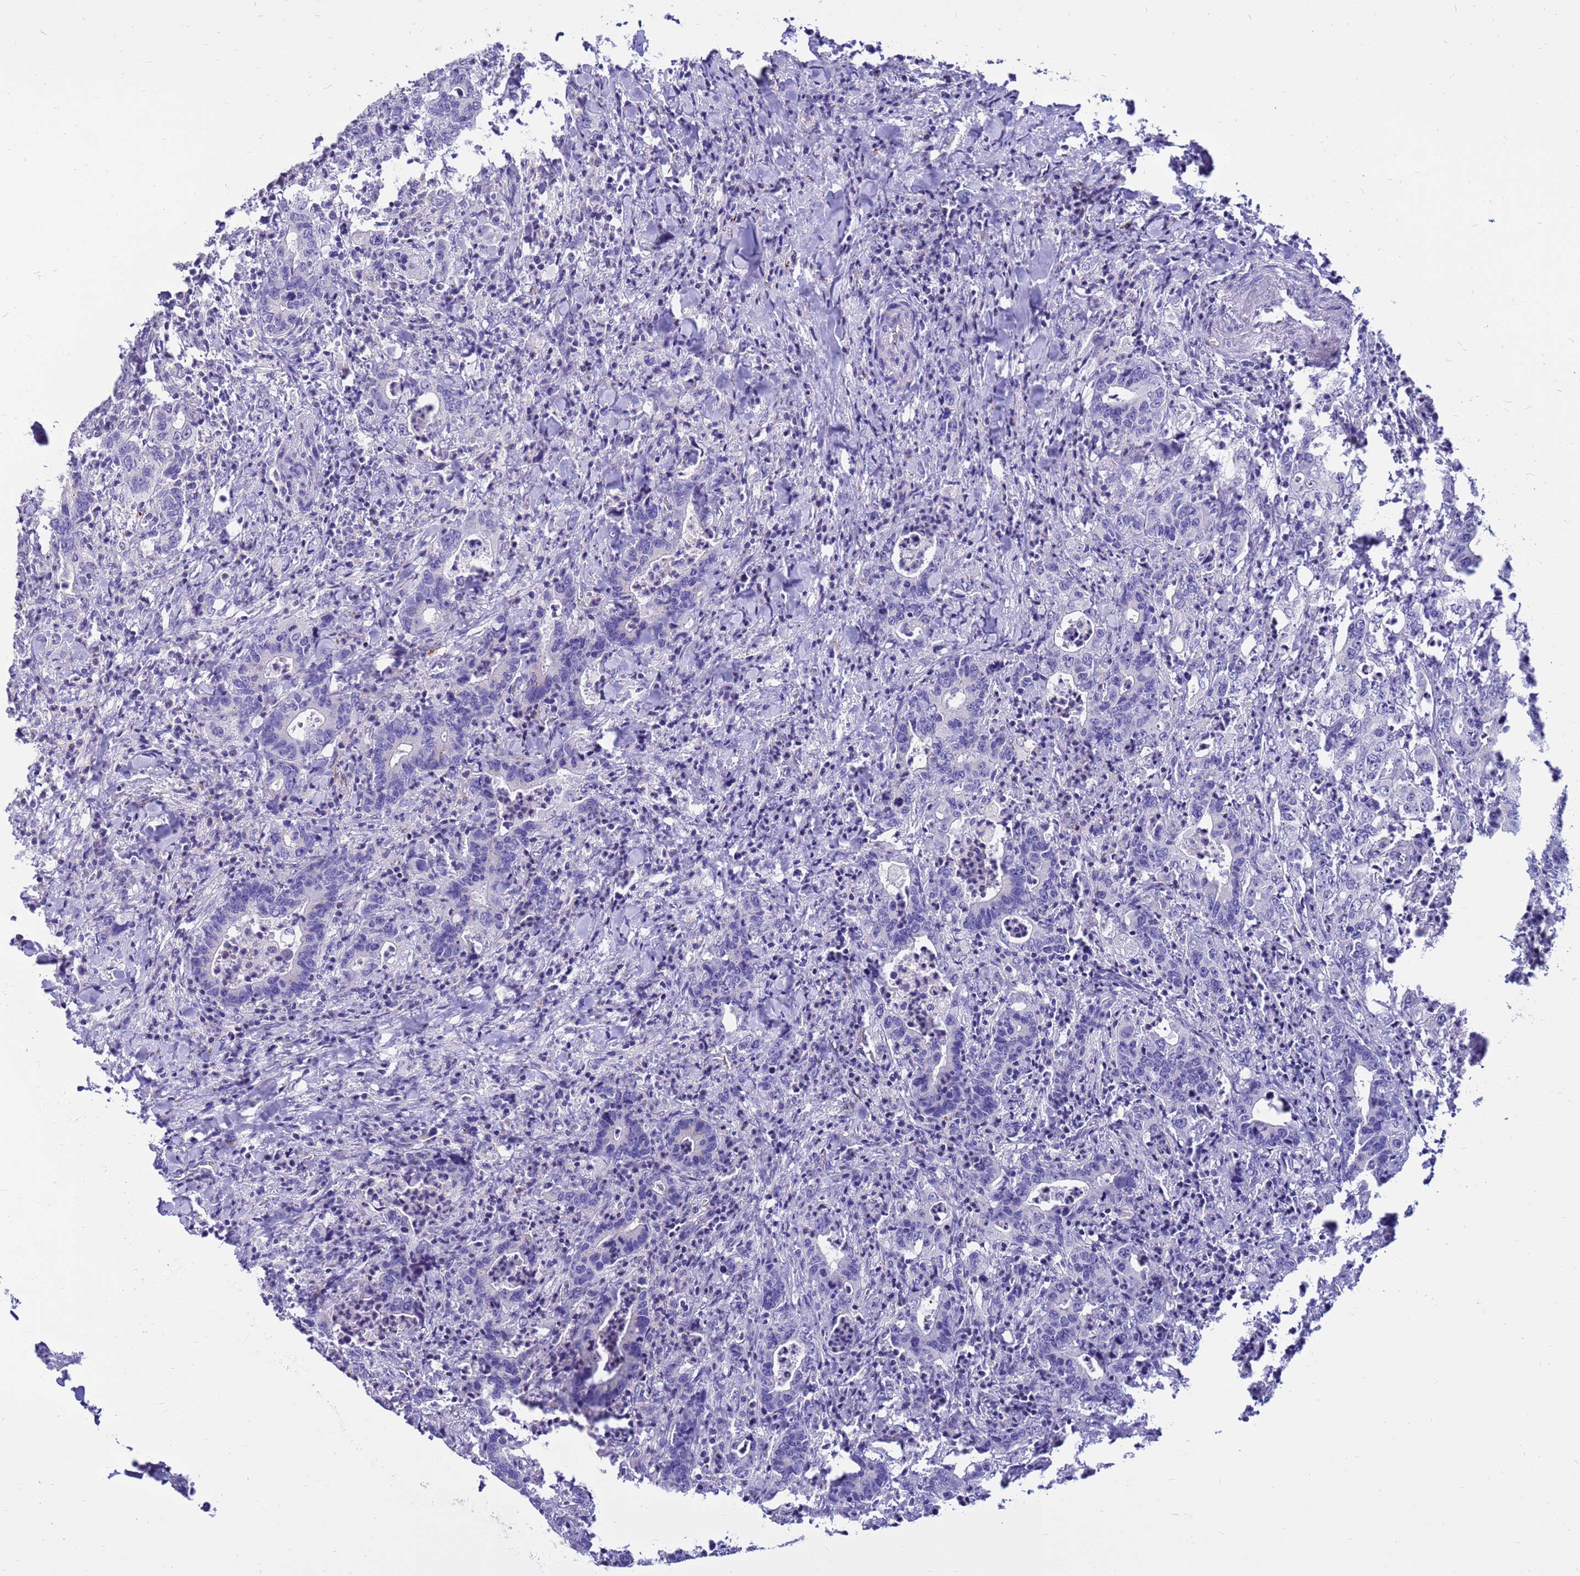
{"staining": {"intensity": "negative", "quantity": "none", "location": "none"}, "tissue": "colorectal cancer", "cell_type": "Tumor cells", "image_type": "cancer", "snomed": [{"axis": "morphology", "description": "Adenocarcinoma, NOS"}, {"axis": "topography", "description": "Colon"}], "caption": "Immunohistochemistry (IHC) histopathology image of neoplastic tissue: human colorectal cancer stained with DAB demonstrates no significant protein positivity in tumor cells.", "gene": "PDE10A", "patient": {"sex": "female", "age": 75}}